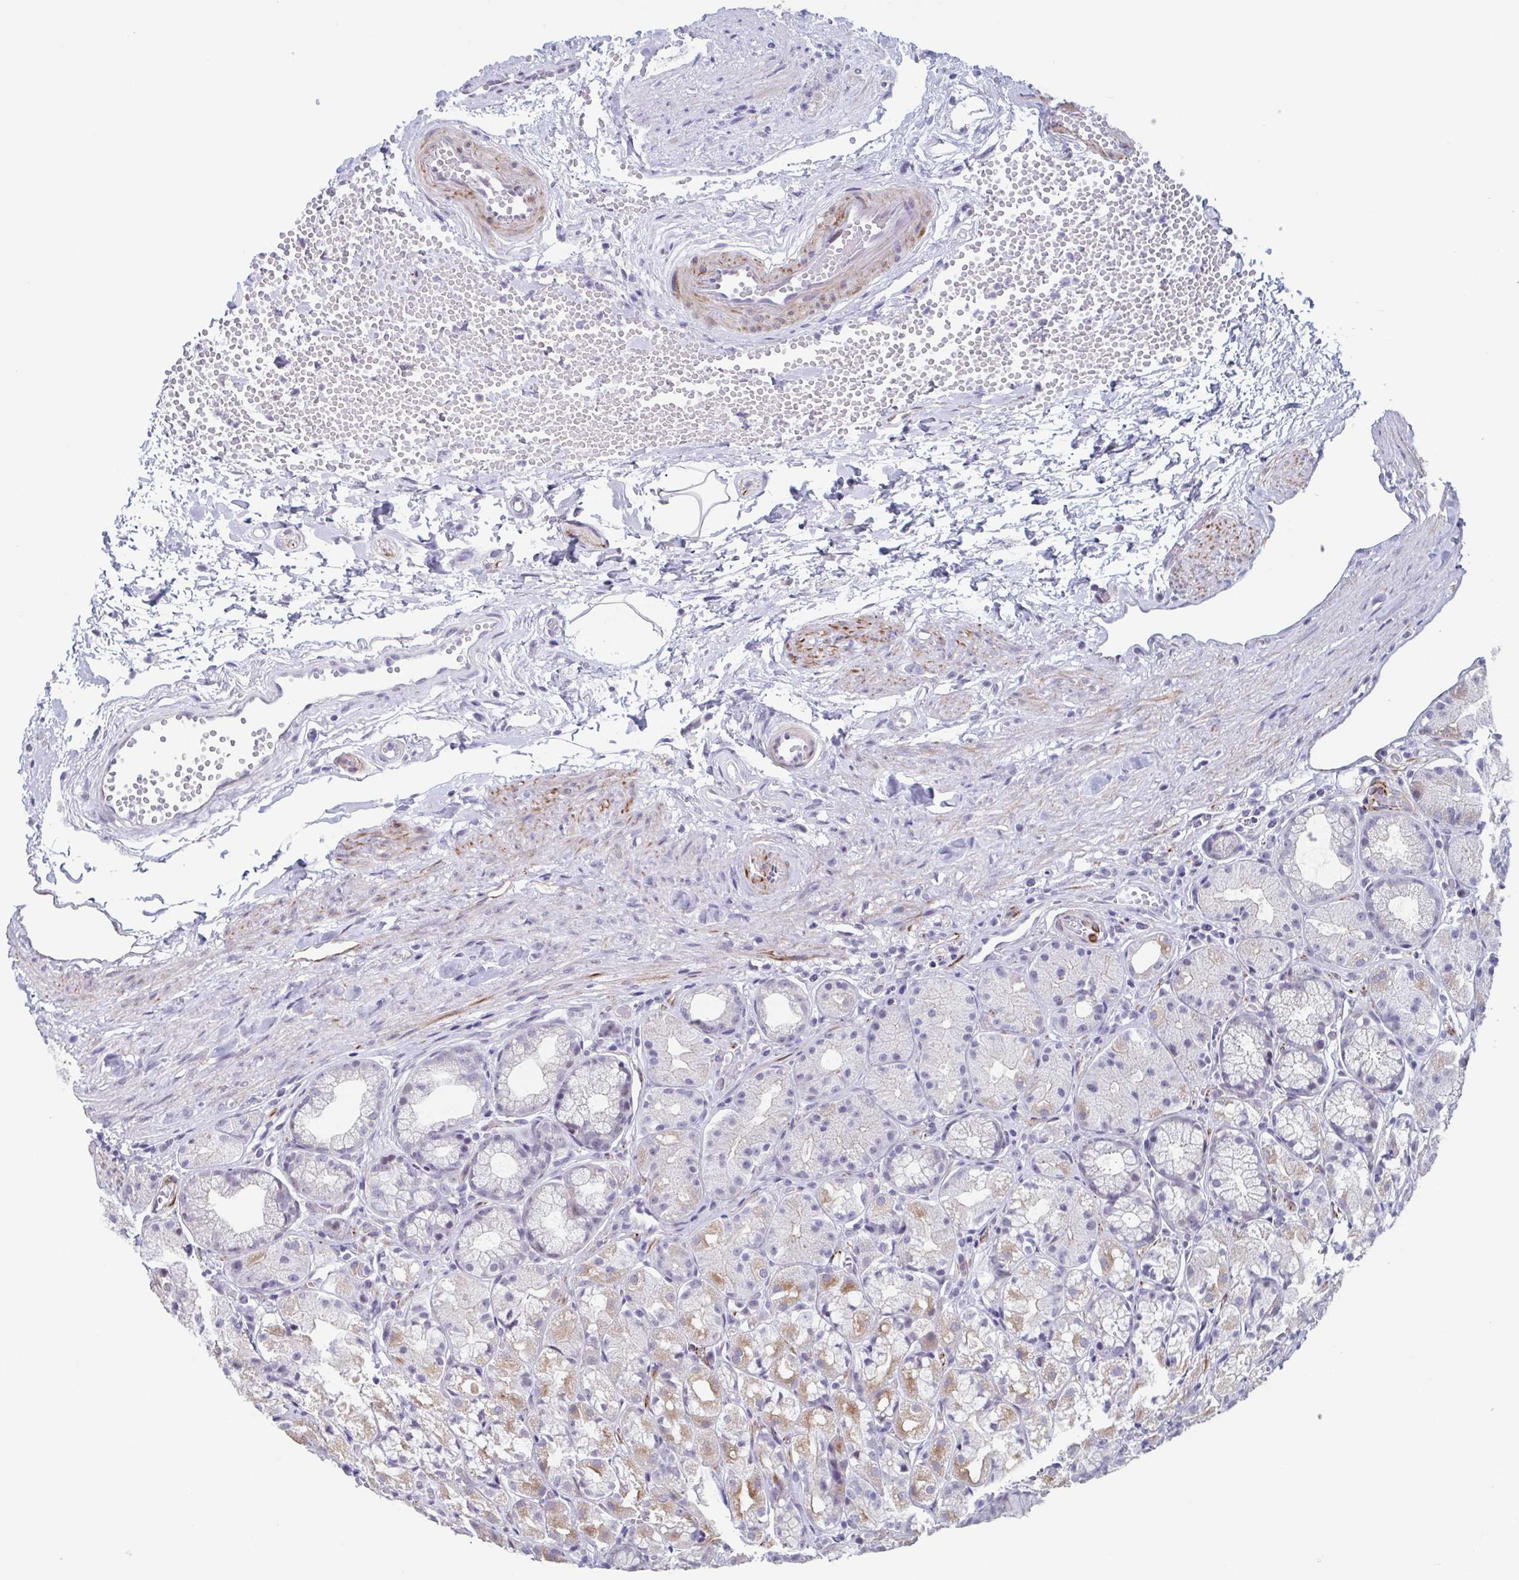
{"staining": {"intensity": "weak", "quantity": "25%-75%", "location": "cytoplasmic/membranous"}, "tissue": "stomach", "cell_type": "Glandular cells", "image_type": "normal", "snomed": [{"axis": "morphology", "description": "Normal tissue, NOS"}, {"axis": "topography", "description": "Stomach"}], "caption": "Immunohistochemistry of benign stomach demonstrates low levels of weak cytoplasmic/membranous staining in approximately 25%-75% of glandular cells. (Brightfield microscopy of DAB IHC at high magnification).", "gene": "TMEM92", "patient": {"sex": "male", "age": 70}}